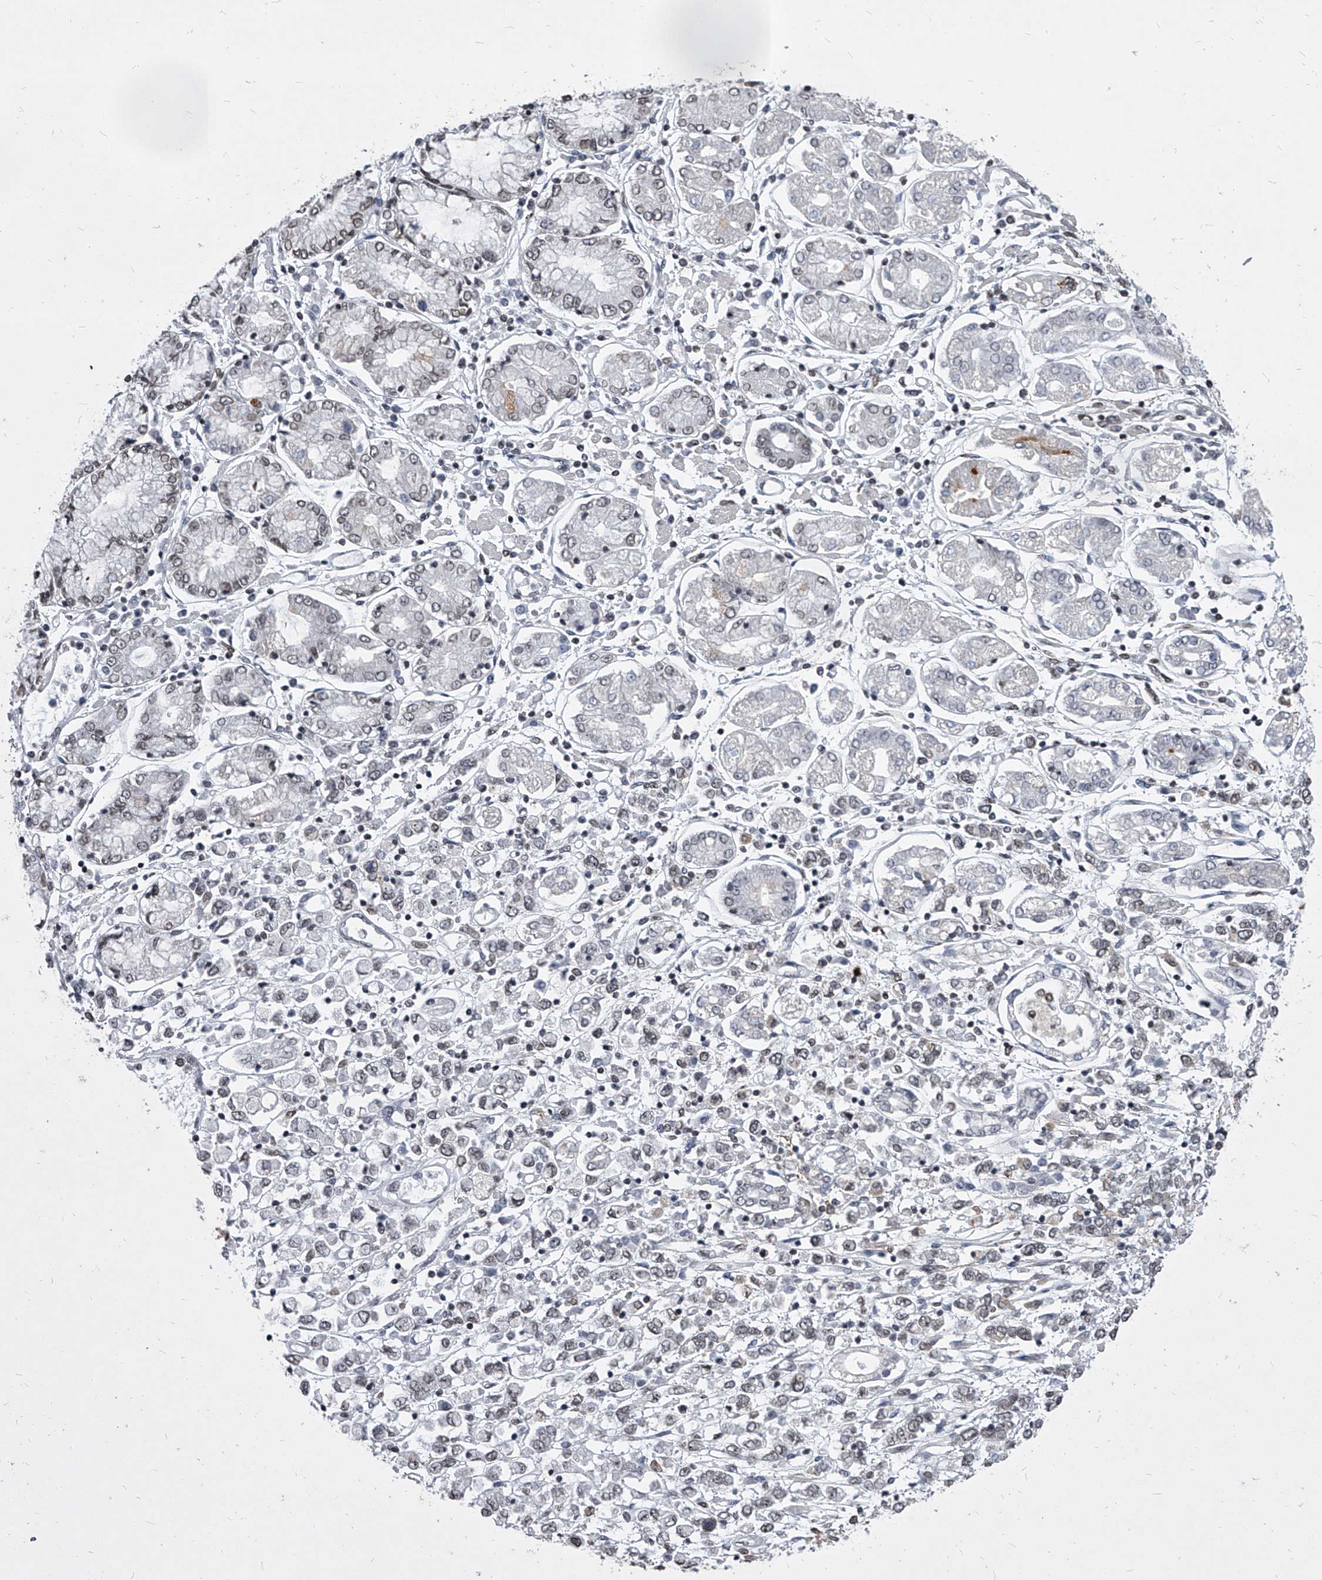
{"staining": {"intensity": "weak", "quantity": "<25%", "location": "nuclear"}, "tissue": "stomach cancer", "cell_type": "Tumor cells", "image_type": "cancer", "snomed": [{"axis": "morphology", "description": "Adenocarcinoma, NOS"}, {"axis": "topography", "description": "Stomach"}], "caption": "Adenocarcinoma (stomach) stained for a protein using immunohistochemistry (IHC) exhibits no expression tumor cells.", "gene": "PPIL4", "patient": {"sex": "female", "age": 76}}